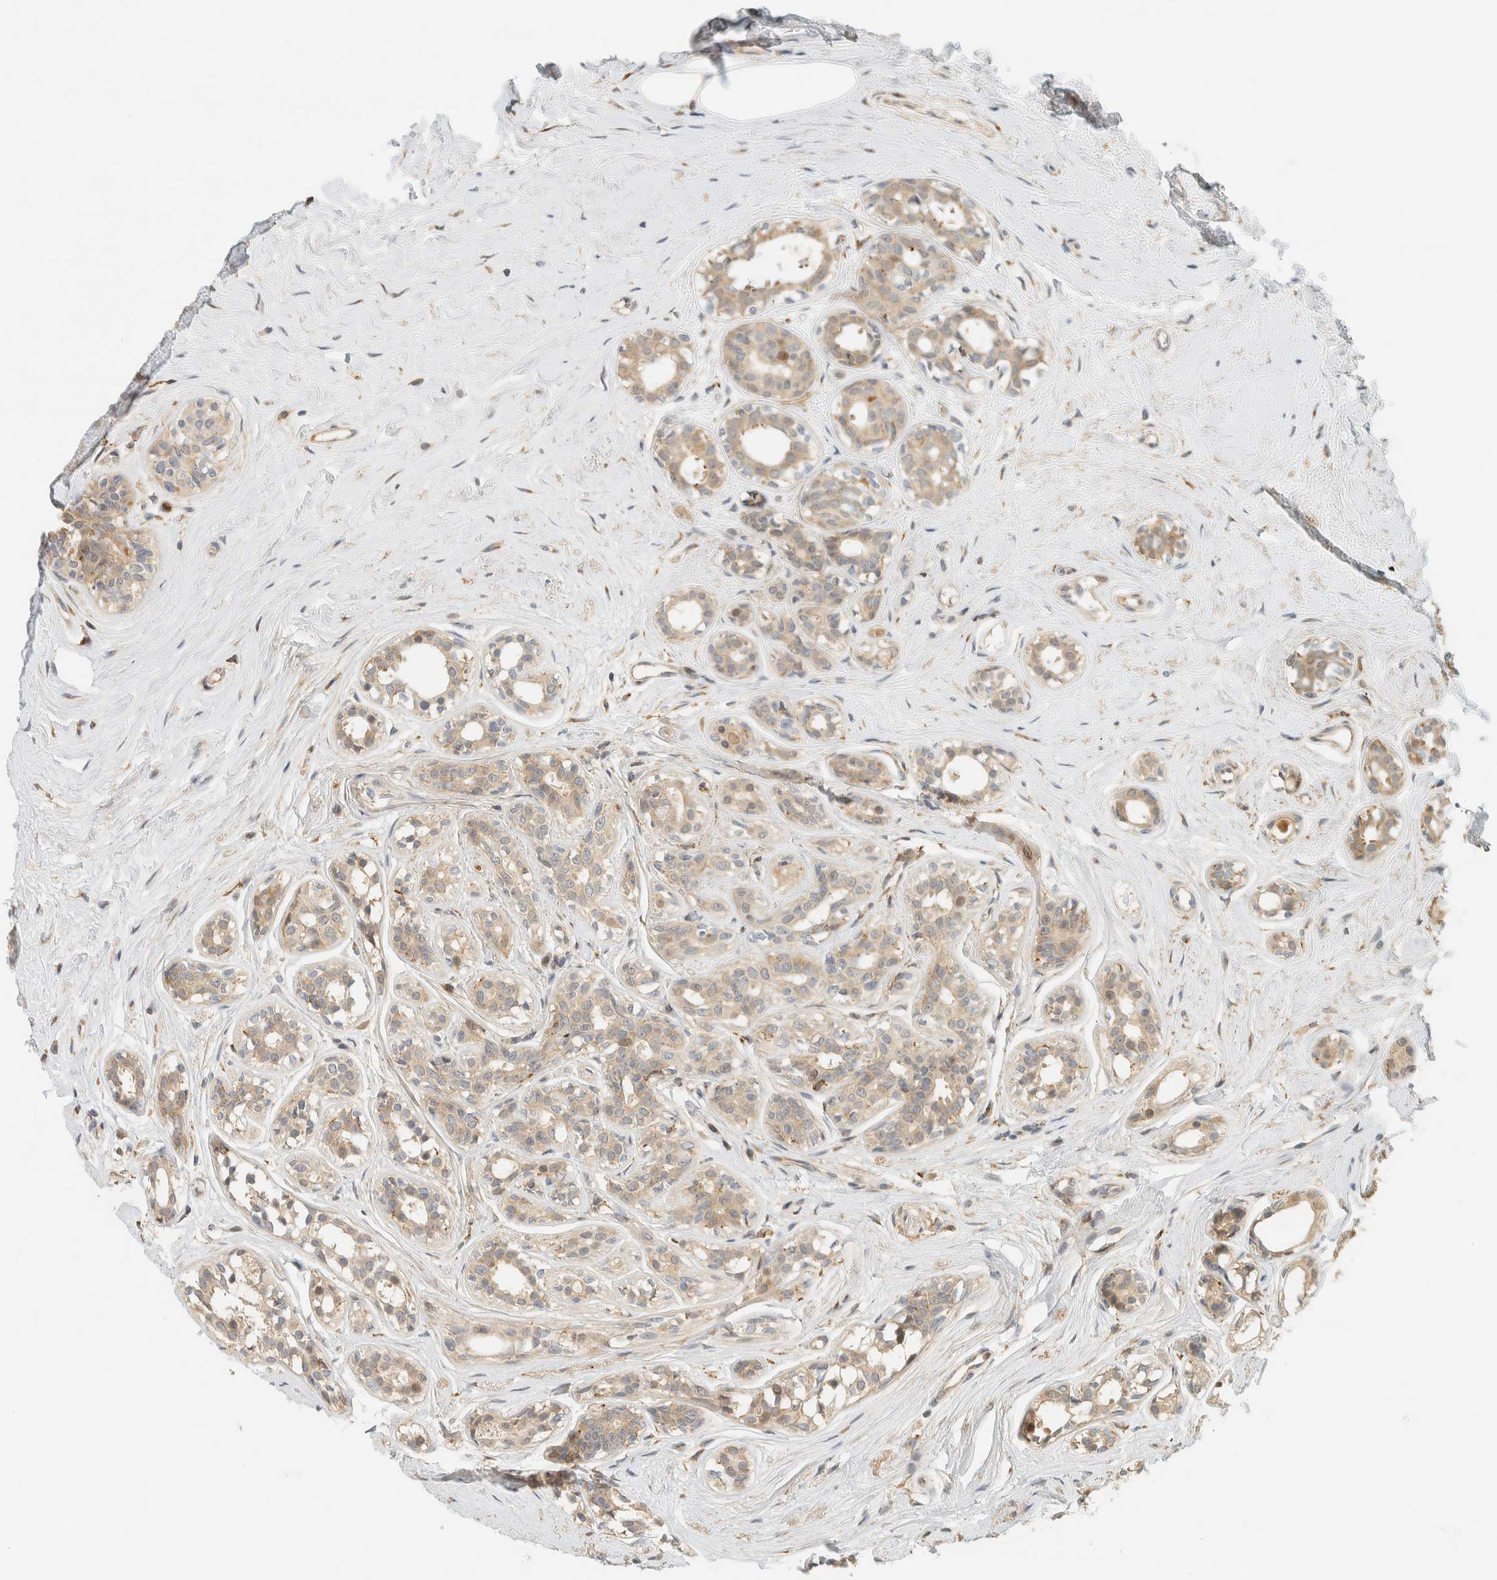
{"staining": {"intensity": "weak", "quantity": ">75%", "location": "cytoplasmic/membranous"}, "tissue": "breast cancer", "cell_type": "Tumor cells", "image_type": "cancer", "snomed": [{"axis": "morphology", "description": "Duct carcinoma"}, {"axis": "topography", "description": "Breast"}], "caption": "Infiltrating ductal carcinoma (breast) was stained to show a protein in brown. There is low levels of weak cytoplasmic/membranous staining in approximately >75% of tumor cells.", "gene": "CCDC171", "patient": {"sex": "female", "age": 55}}